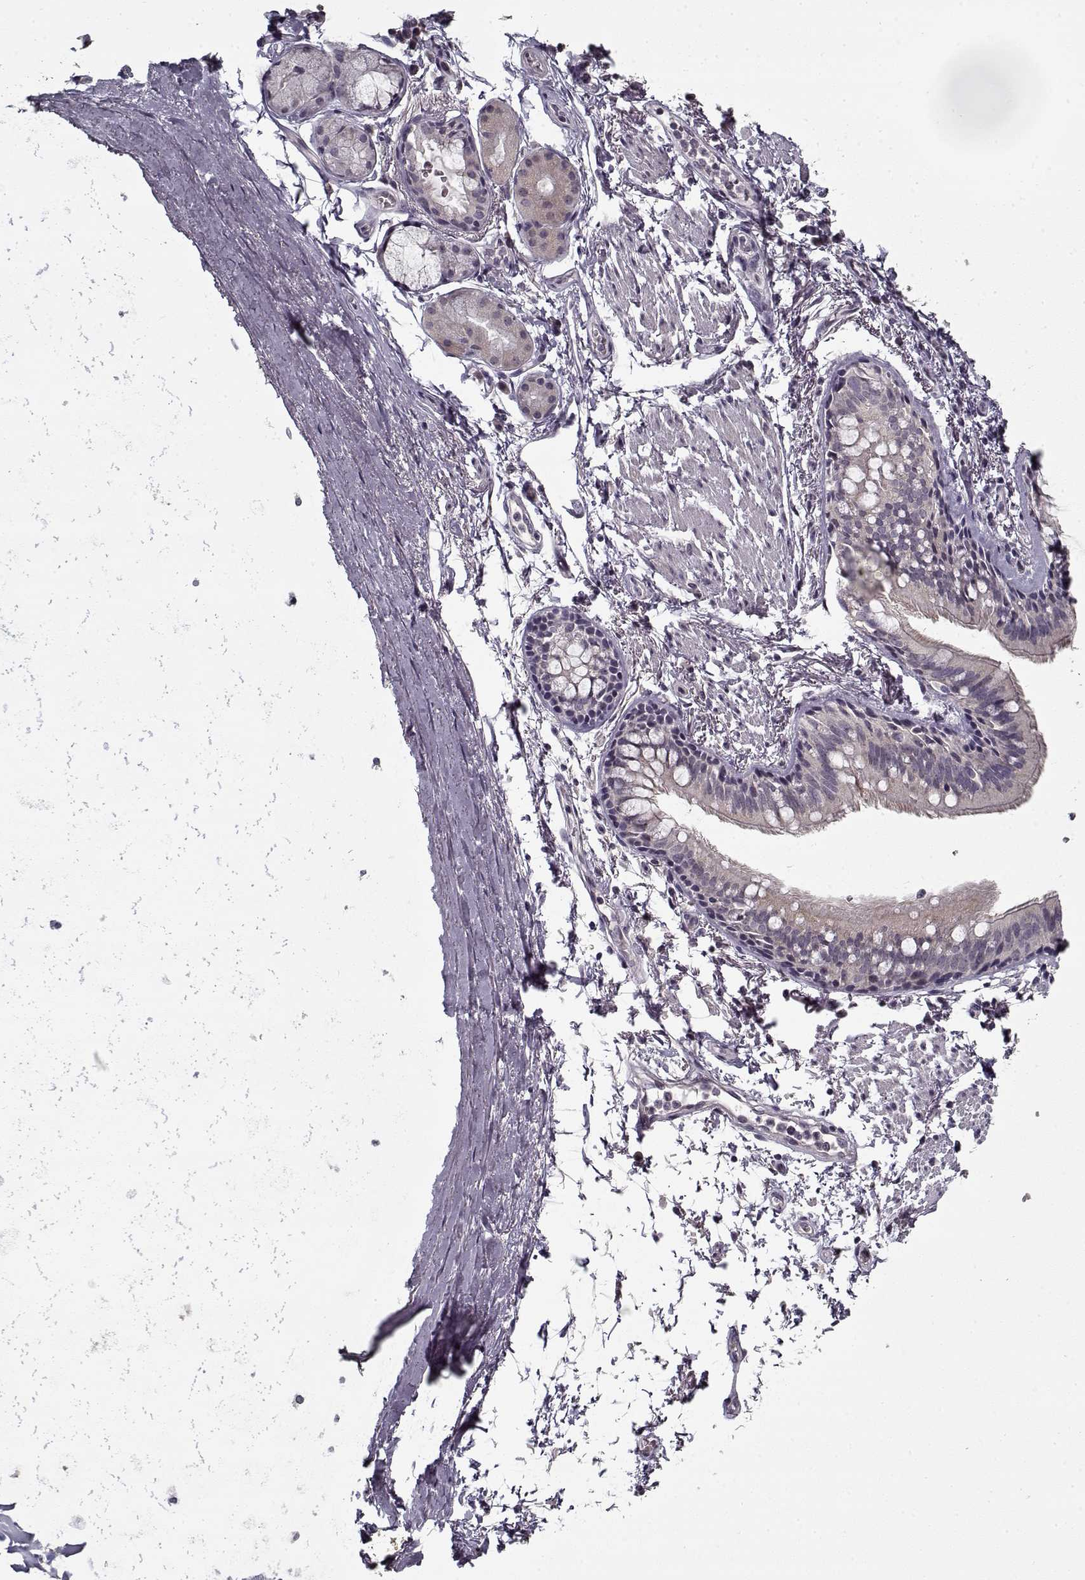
{"staining": {"intensity": "negative", "quantity": "none", "location": "none"}, "tissue": "bronchus", "cell_type": "Respiratory epithelial cells", "image_type": "normal", "snomed": [{"axis": "morphology", "description": "Normal tissue, NOS"}, {"axis": "topography", "description": "Lymph node"}, {"axis": "topography", "description": "Bronchus"}], "caption": "Immunohistochemistry (IHC) micrograph of benign human bronchus stained for a protein (brown), which shows no expression in respiratory epithelial cells. The staining was performed using DAB to visualize the protein expression in brown, while the nuclei were stained in blue with hematoxylin (Magnification: 20x).", "gene": "LAMA2", "patient": {"sex": "female", "age": 70}}